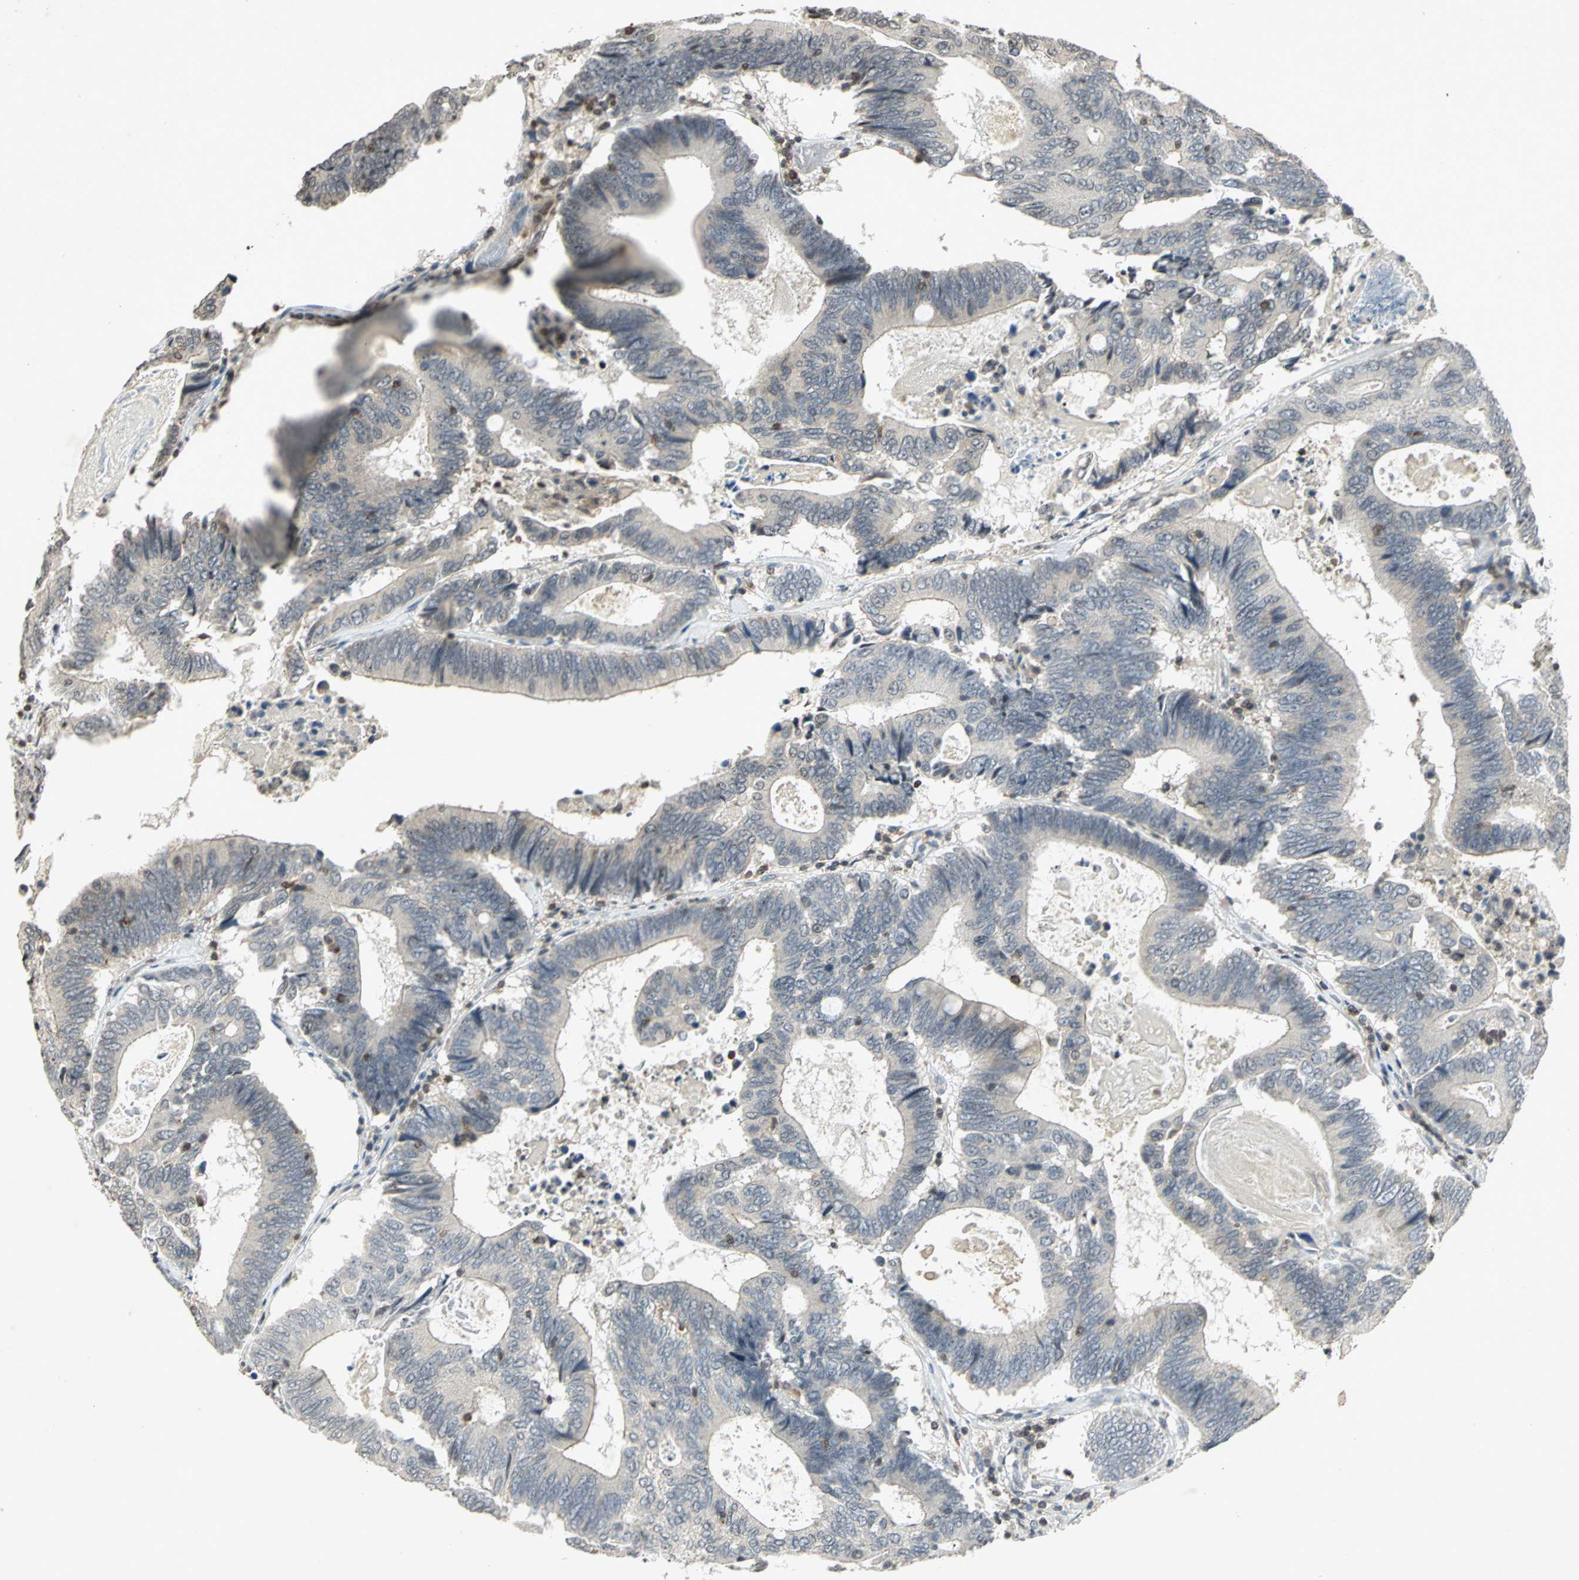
{"staining": {"intensity": "negative", "quantity": "none", "location": "none"}, "tissue": "colorectal cancer", "cell_type": "Tumor cells", "image_type": "cancer", "snomed": [{"axis": "morphology", "description": "Adenocarcinoma, NOS"}, {"axis": "topography", "description": "Colon"}], "caption": "Human colorectal cancer stained for a protein using IHC reveals no expression in tumor cells.", "gene": "IL16", "patient": {"sex": "female", "age": 78}}